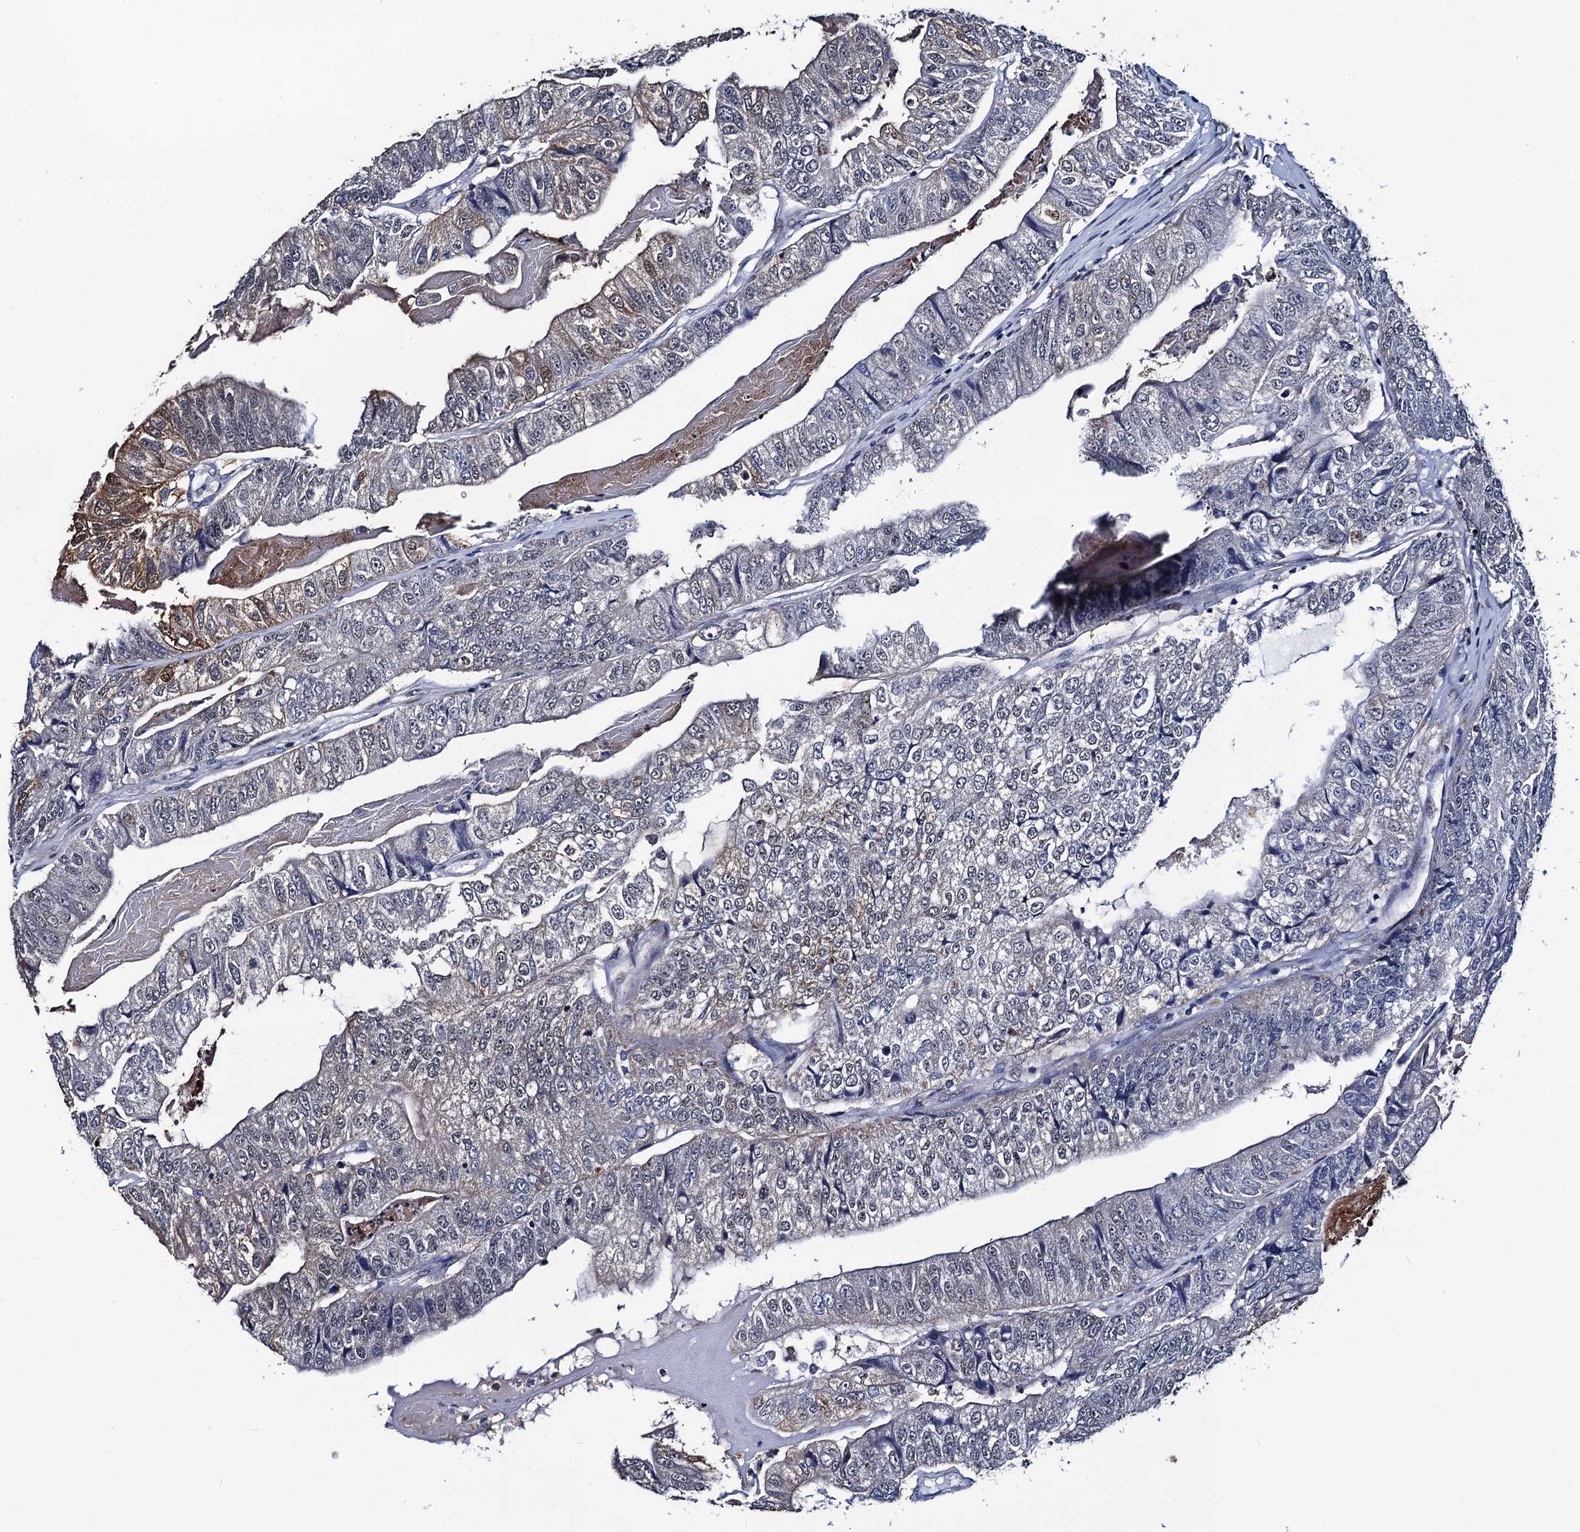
{"staining": {"intensity": "weak", "quantity": "<25%", "location": "cytoplasmic/membranous"}, "tissue": "colorectal cancer", "cell_type": "Tumor cells", "image_type": "cancer", "snomed": [{"axis": "morphology", "description": "Adenocarcinoma, NOS"}, {"axis": "topography", "description": "Colon"}], "caption": "The photomicrograph reveals no significant expression in tumor cells of colorectal cancer (adenocarcinoma).", "gene": "FAM222A", "patient": {"sex": "female", "age": 67}}